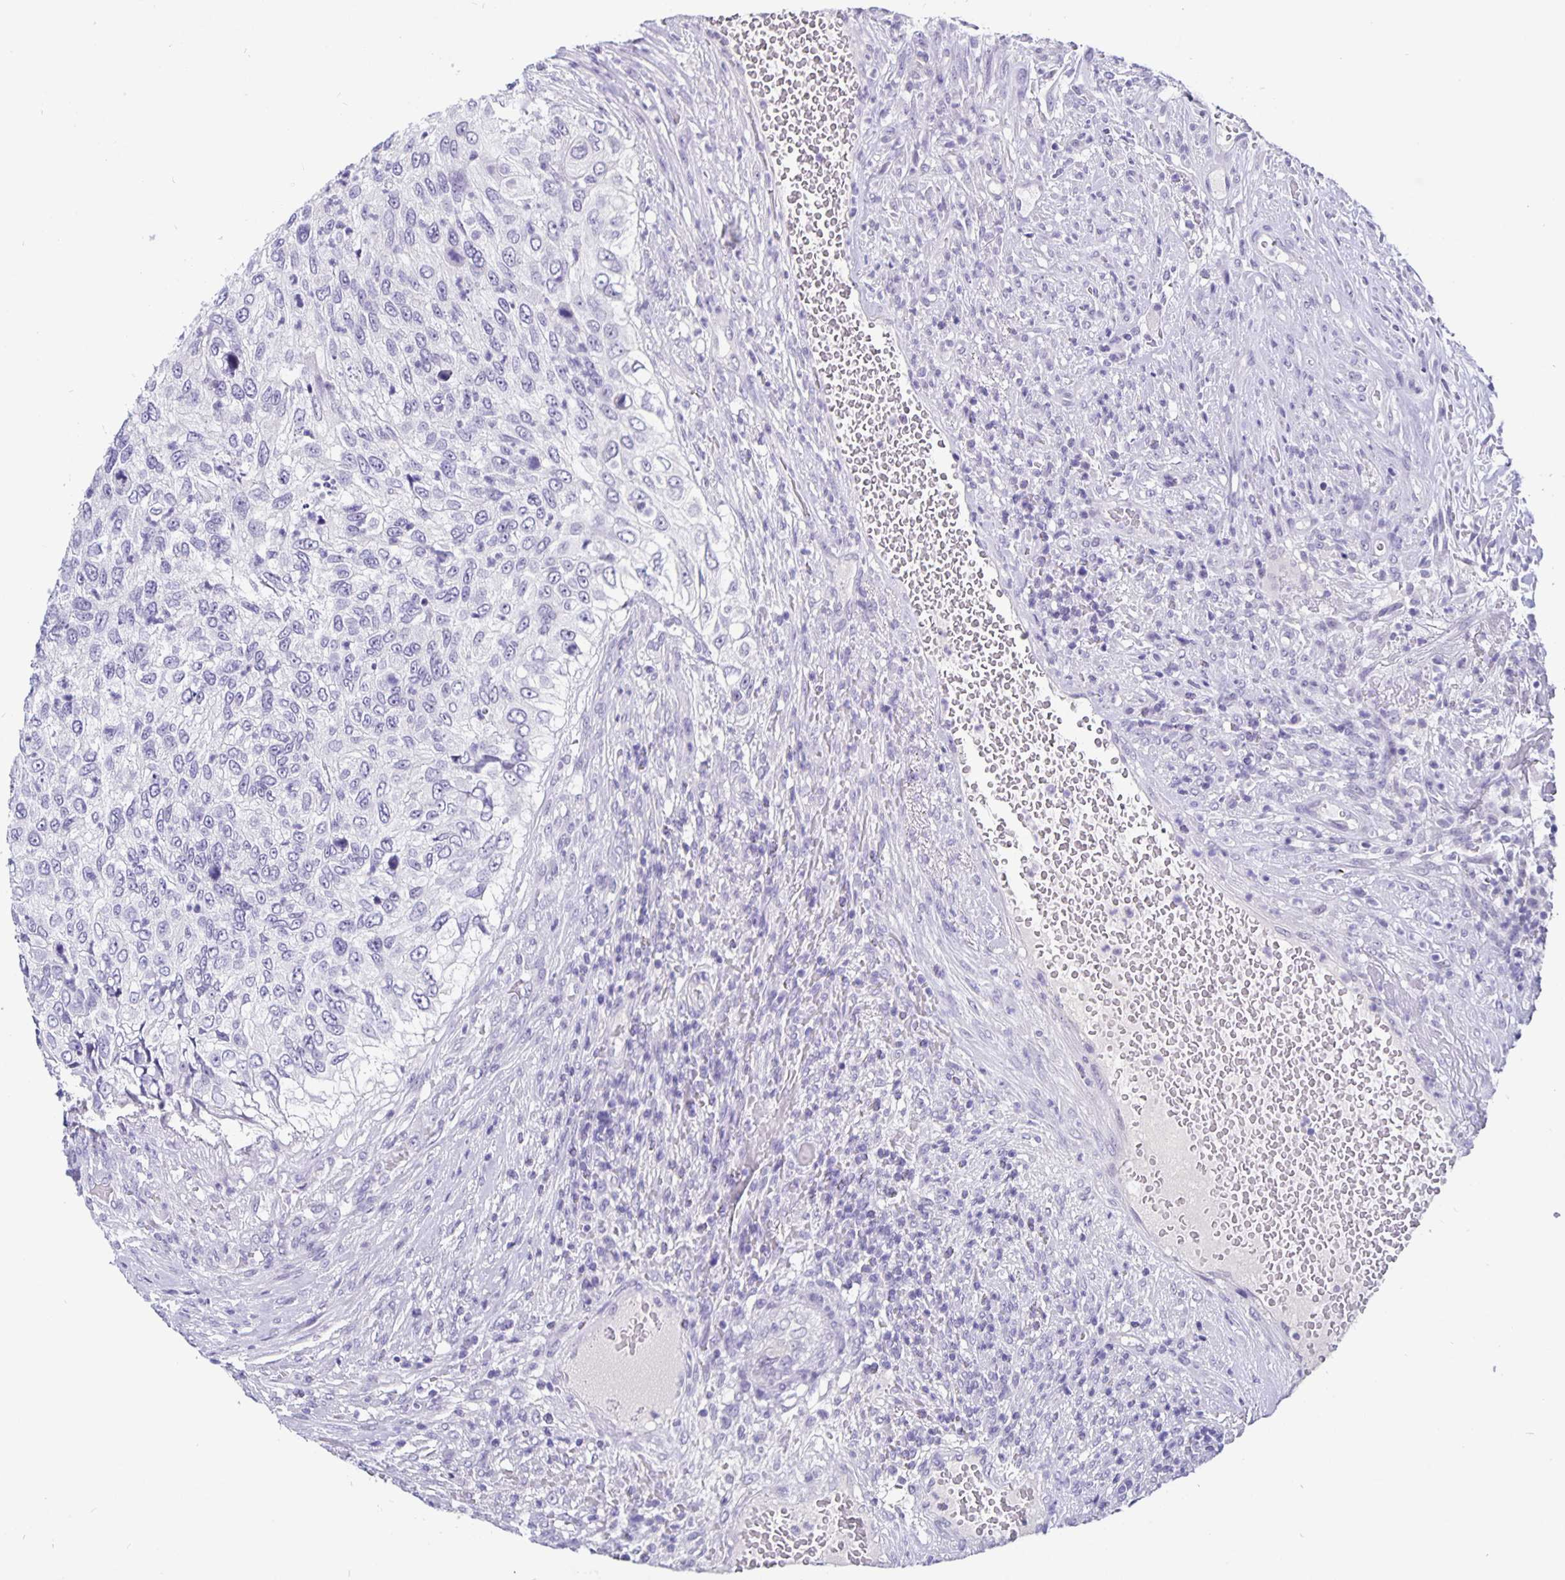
{"staining": {"intensity": "negative", "quantity": "none", "location": "none"}, "tissue": "urothelial cancer", "cell_type": "Tumor cells", "image_type": "cancer", "snomed": [{"axis": "morphology", "description": "Urothelial carcinoma, High grade"}, {"axis": "topography", "description": "Urinary bladder"}], "caption": "Human high-grade urothelial carcinoma stained for a protein using IHC shows no staining in tumor cells.", "gene": "ODF3B", "patient": {"sex": "female", "age": 60}}